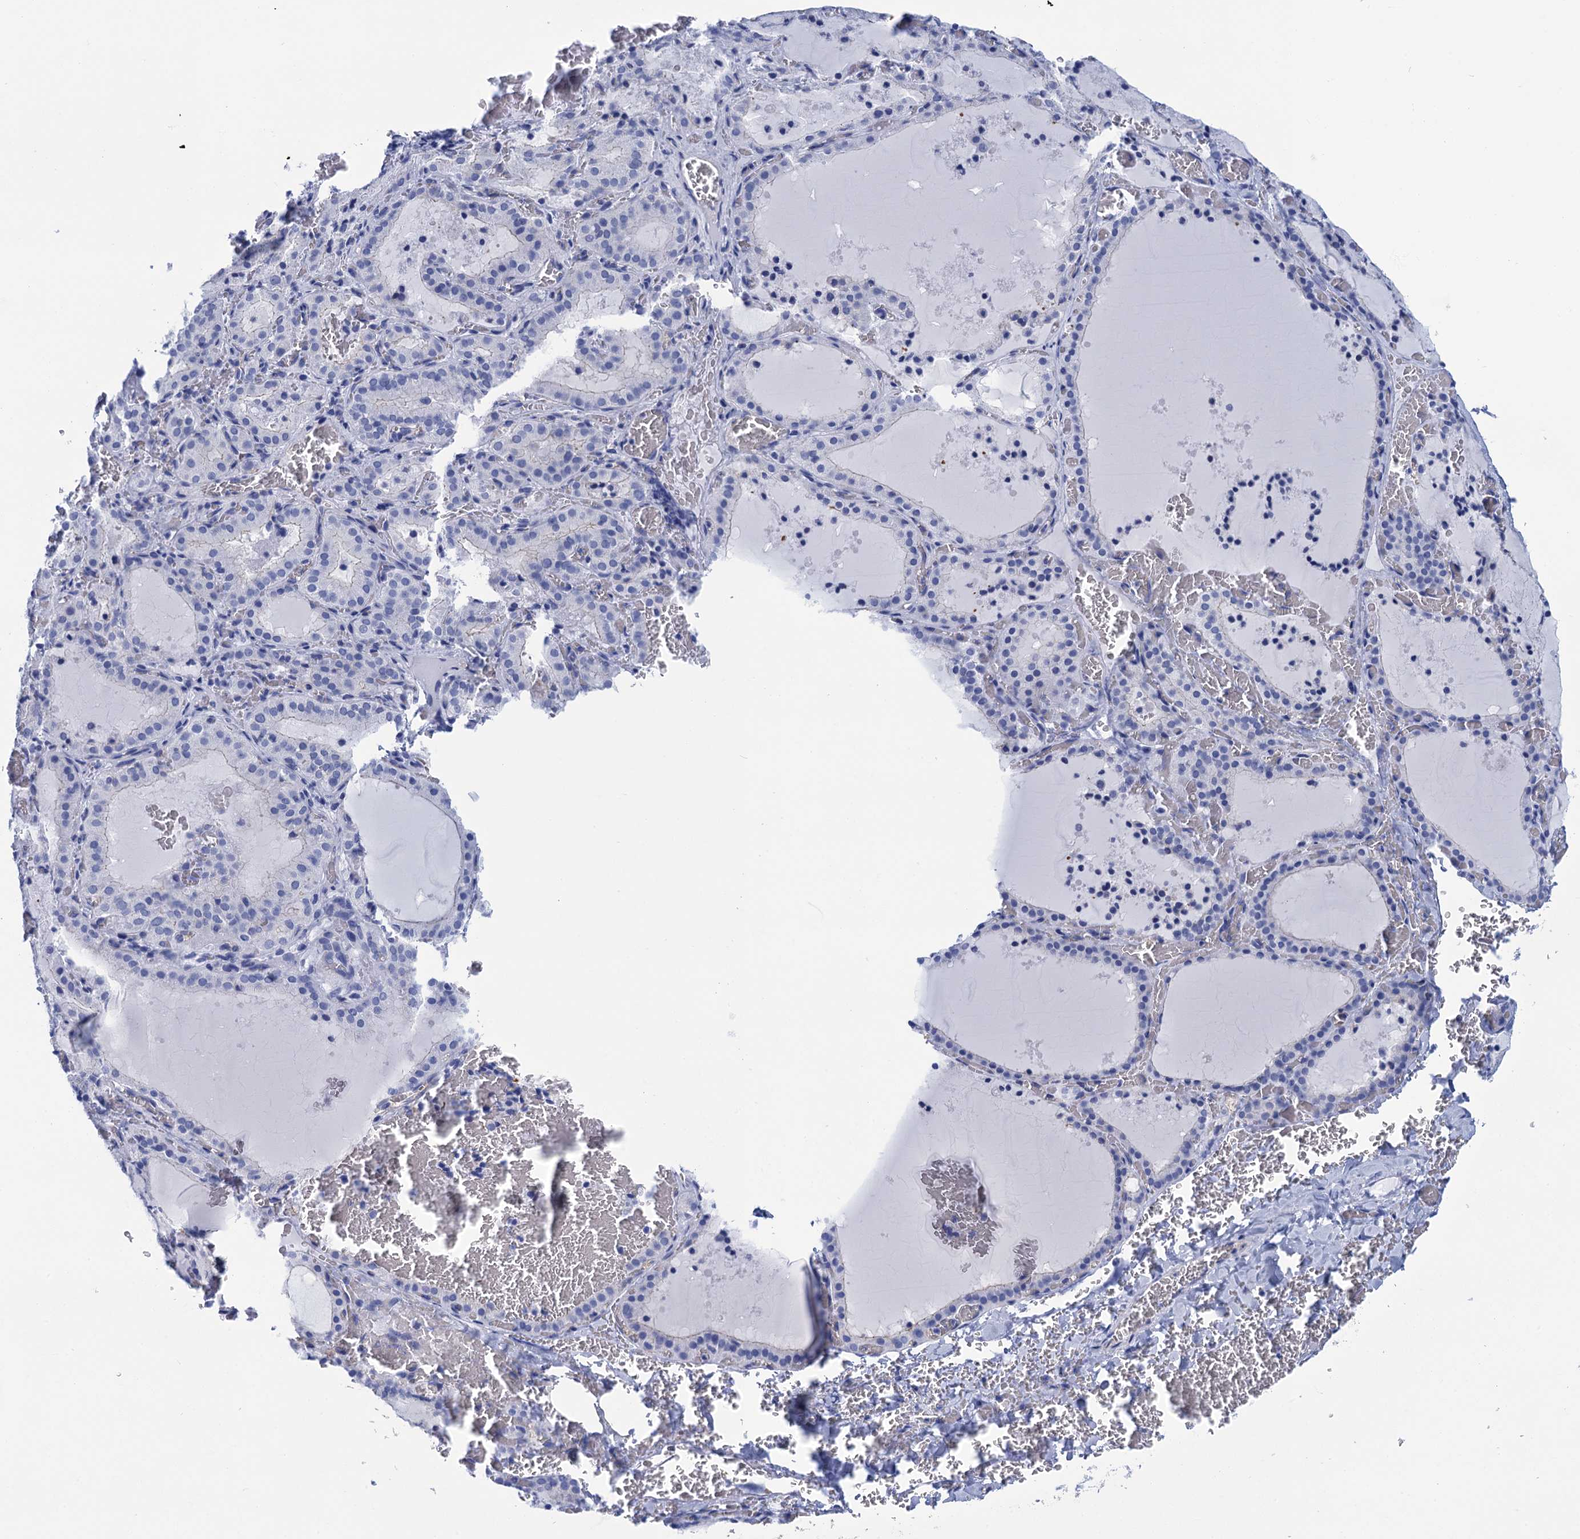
{"staining": {"intensity": "negative", "quantity": "none", "location": "none"}, "tissue": "thyroid gland", "cell_type": "Glandular cells", "image_type": "normal", "snomed": [{"axis": "morphology", "description": "Normal tissue, NOS"}, {"axis": "topography", "description": "Thyroid gland"}], "caption": "Histopathology image shows no protein expression in glandular cells of normal thyroid gland. (DAB immunohistochemistry (IHC) with hematoxylin counter stain).", "gene": "CALML5", "patient": {"sex": "female", "age": 39}}